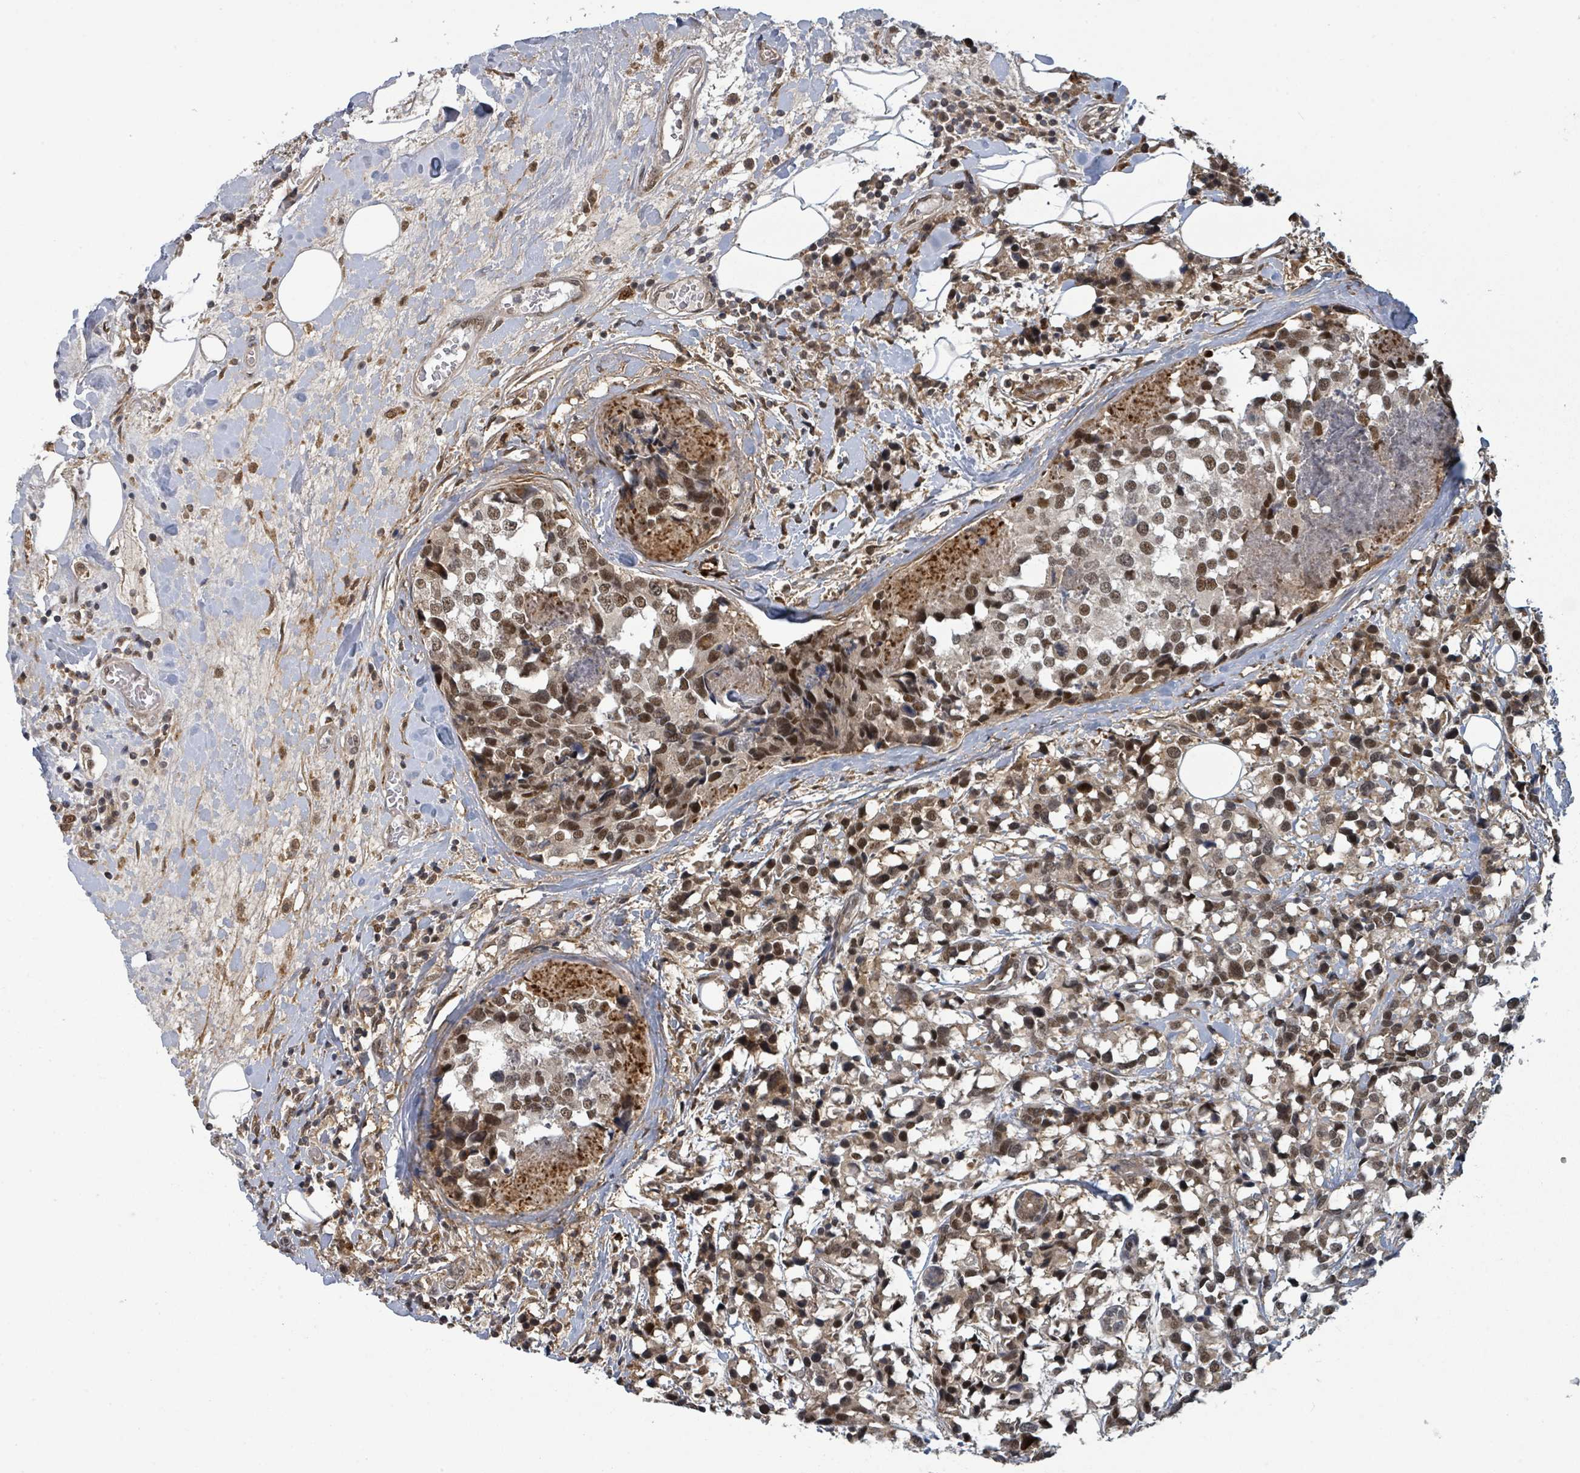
{"staining": {"intensity": "moderate", "quantity": ">75%", "location": "nuclear"}, "tissue": "breast cancer", "cell_type": "Tumor cells", "image_type": "cancer", "snomed": [{"axis": "morphology", "description": "Lobular carcinoma"}, {"axis": "topography", "description": "Breast"}], "caption": "The immunohistochemical stain labels moderate nuclear expression in tumor cells of breast cancer tissue.", "gene": "GTF3C1", "patient": {"sex": "female", "age": 59}}